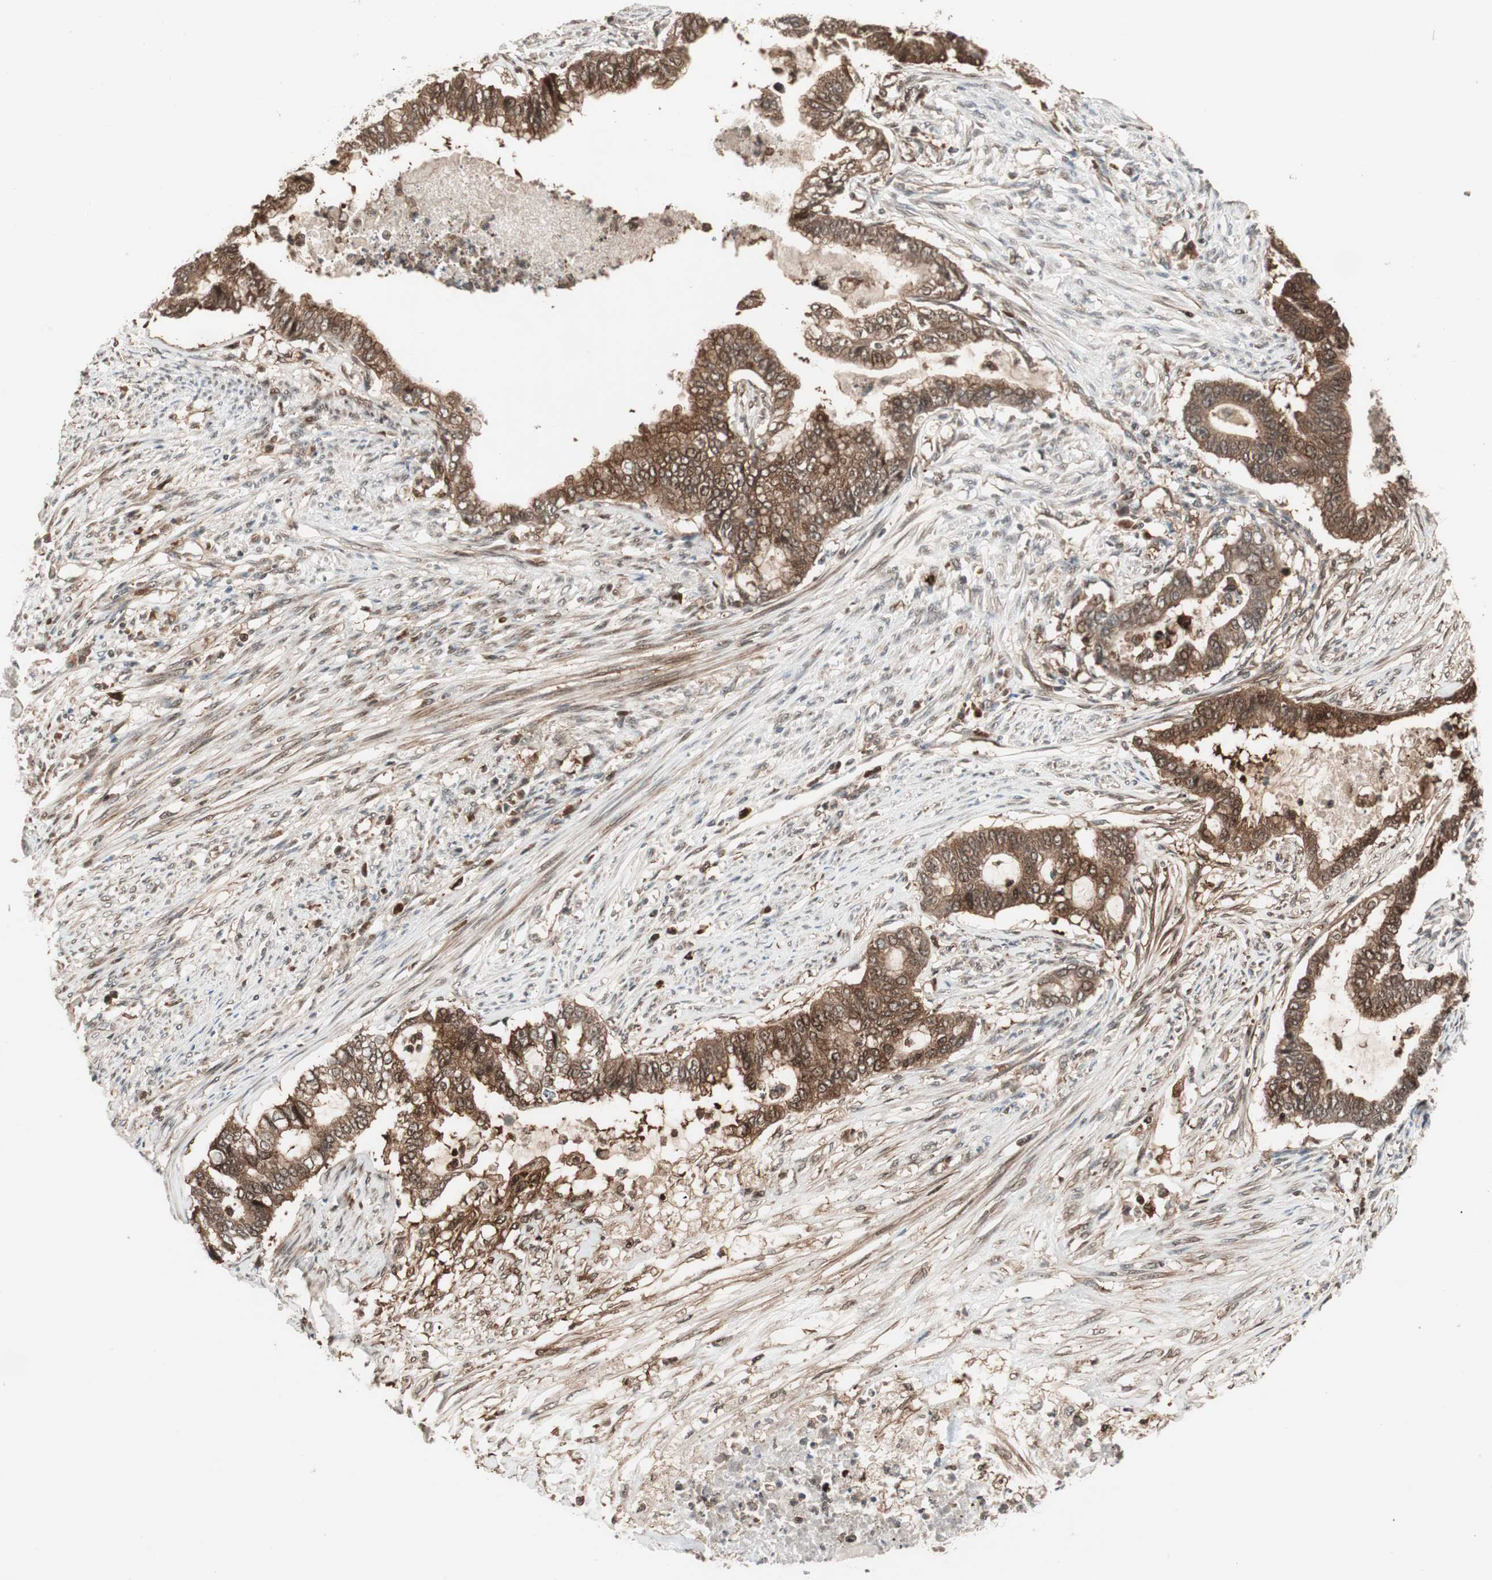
{"staining": {"intensity": "strong", "quantity": ">75%", "location": "cytoplasmic/membranous"}, "tissue": "endometrial cancer", "cell_type": "Tumor cells", "image_type": "cancer", "snomed": [{"axis": "morphology", "description": "Adenocarcinoma, NOS"}, {"axis": "topography", "description": "Endometrium"}], "caption": "A brown stain labels strong cytoplasmic/membranous expression of a protein in endometrial adenocarcinoma tumor cells.", "gene": "PRKG2", "patient": {"sex": "female", "age": 79}}